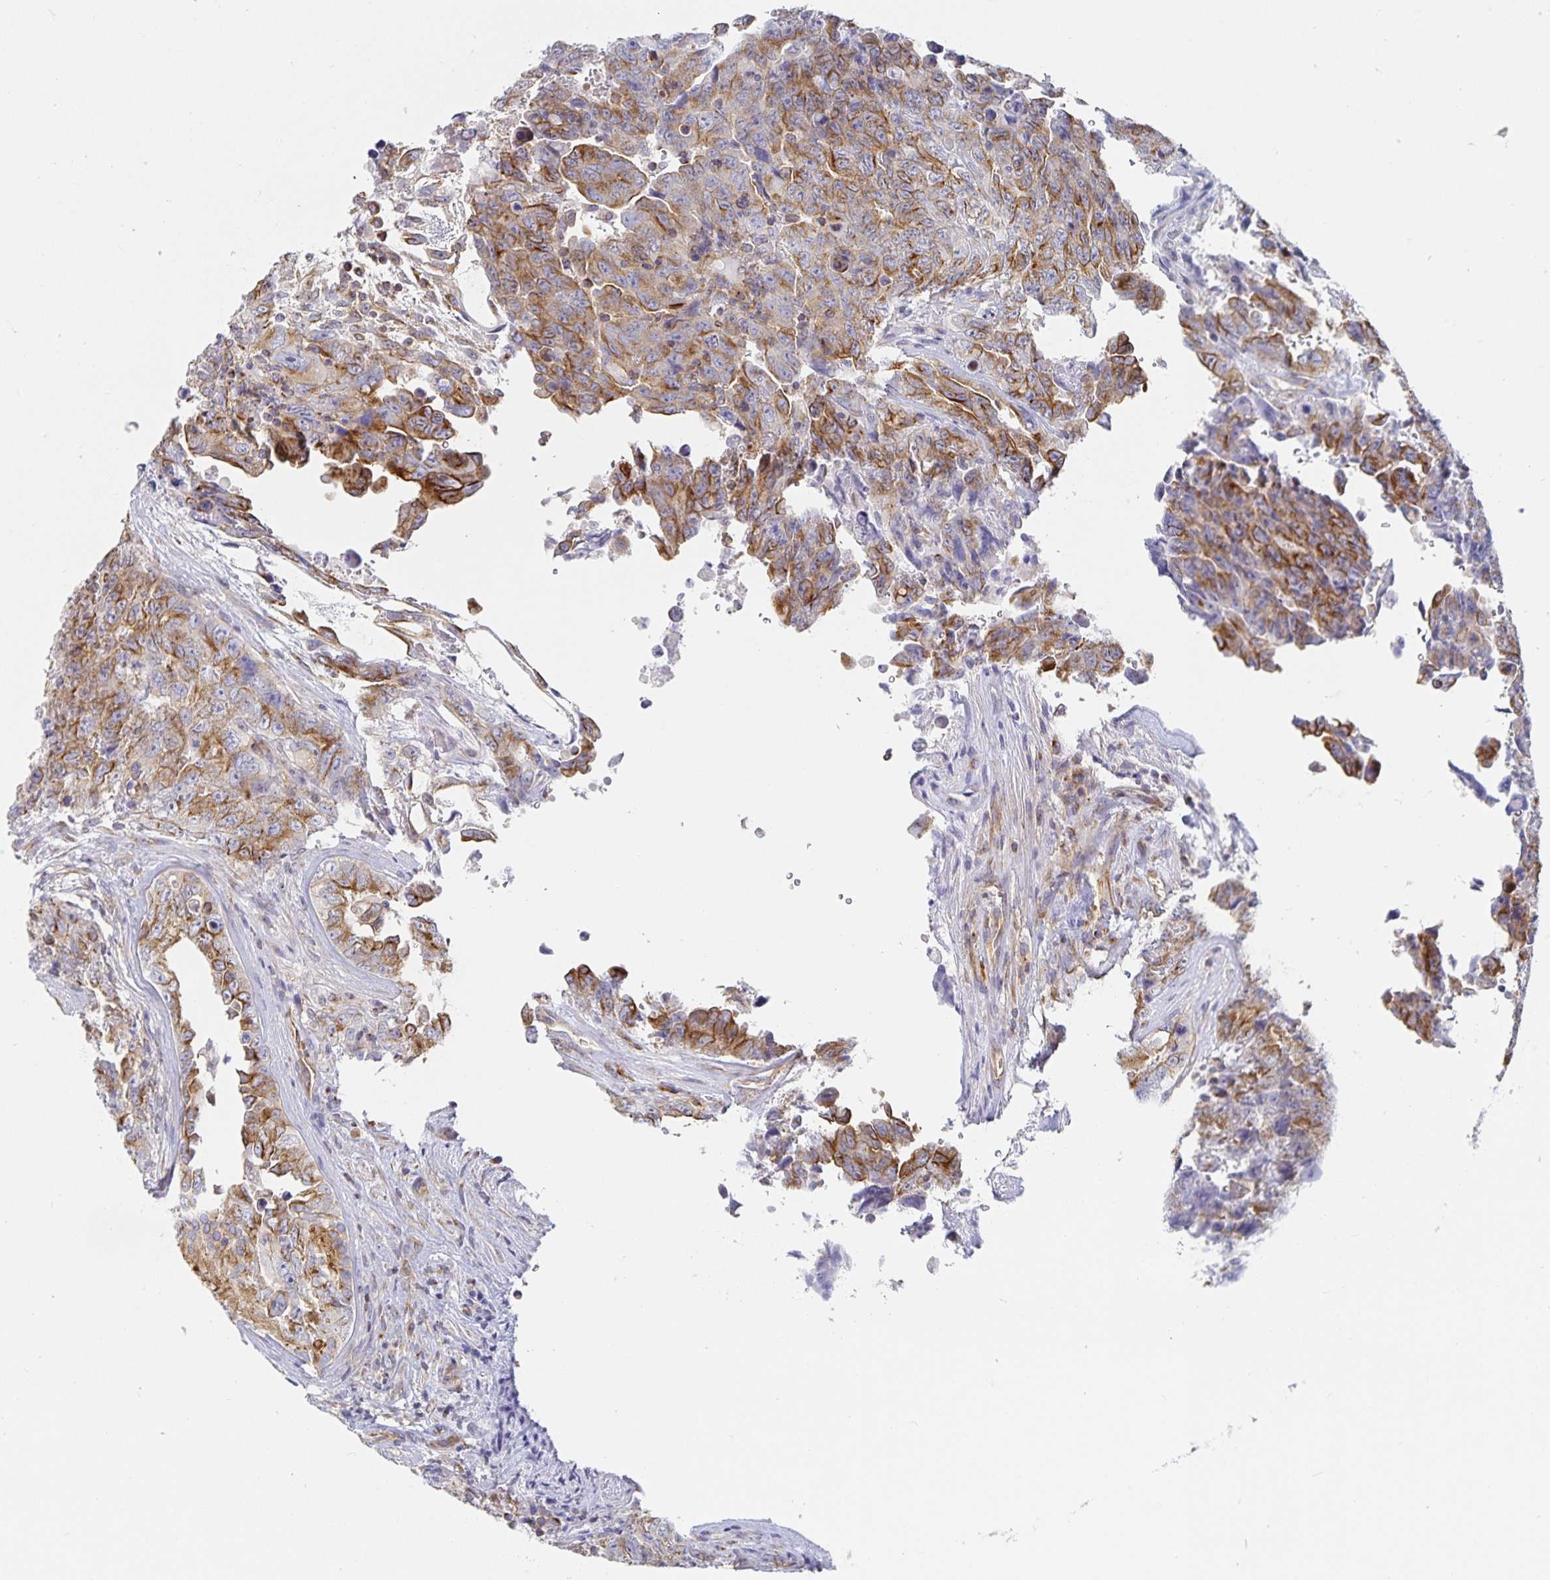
{"staining": {"intensity": "moderate", "quantity": "25%-75%", "location": "cytoplasmic/membranous"}, "tissue": "testis cancer", "cell_type": "Tumor cells", "image_type": "cancer", "snomed": [{"axis": "morphology", "description": "Carcinoma, Embryonal, NOS"}, {"axis": "topography", "description": "Testis"}], "caption": "The image demonstrates staining of embryonal carcinoma (testis), revealing moderate cytoplasmic/membranous protein expression (brown color) within tumor cells.", "gene": "SFTPA1", "patient": {"sex": "male", "age": 24}}